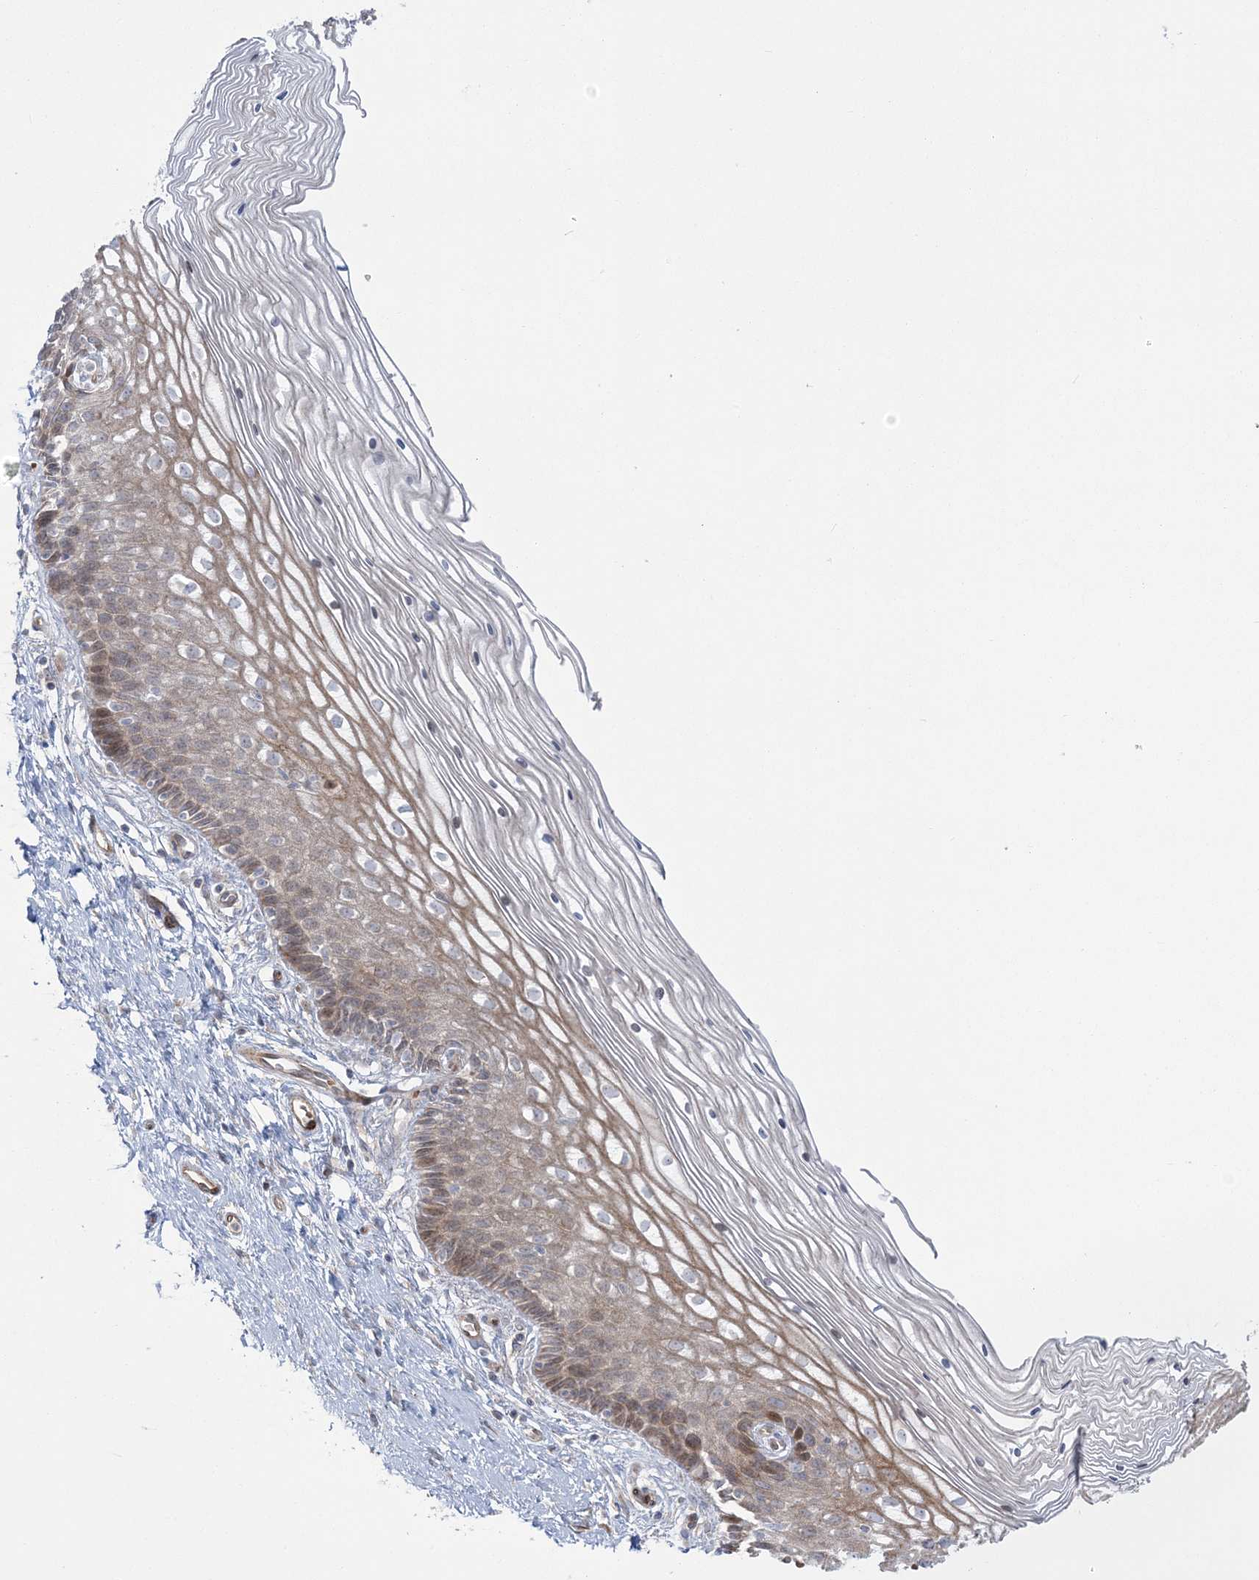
{"staining": {"intensity": "weak", "quantity": "<25%", "location": "cytoplasmic/membranous"}, "tissue": "cervix", "cell_type": "Glandular cells", "image_type": "normal", "snomed": [{"axis": "morphology", "description": "Normal tissue, NOS"}, {"axis": "topography", "description": "Cervix"}], "caption": "A high-resolution micrograph shows IHC staining of unremarkable cervix, which shows no significant staining in glandular cells. (Immunohistochemistry, brightfield microscopy, high magnification).", "gene": "NUDT9", "patient": {"sex": "female", "age": 33}}